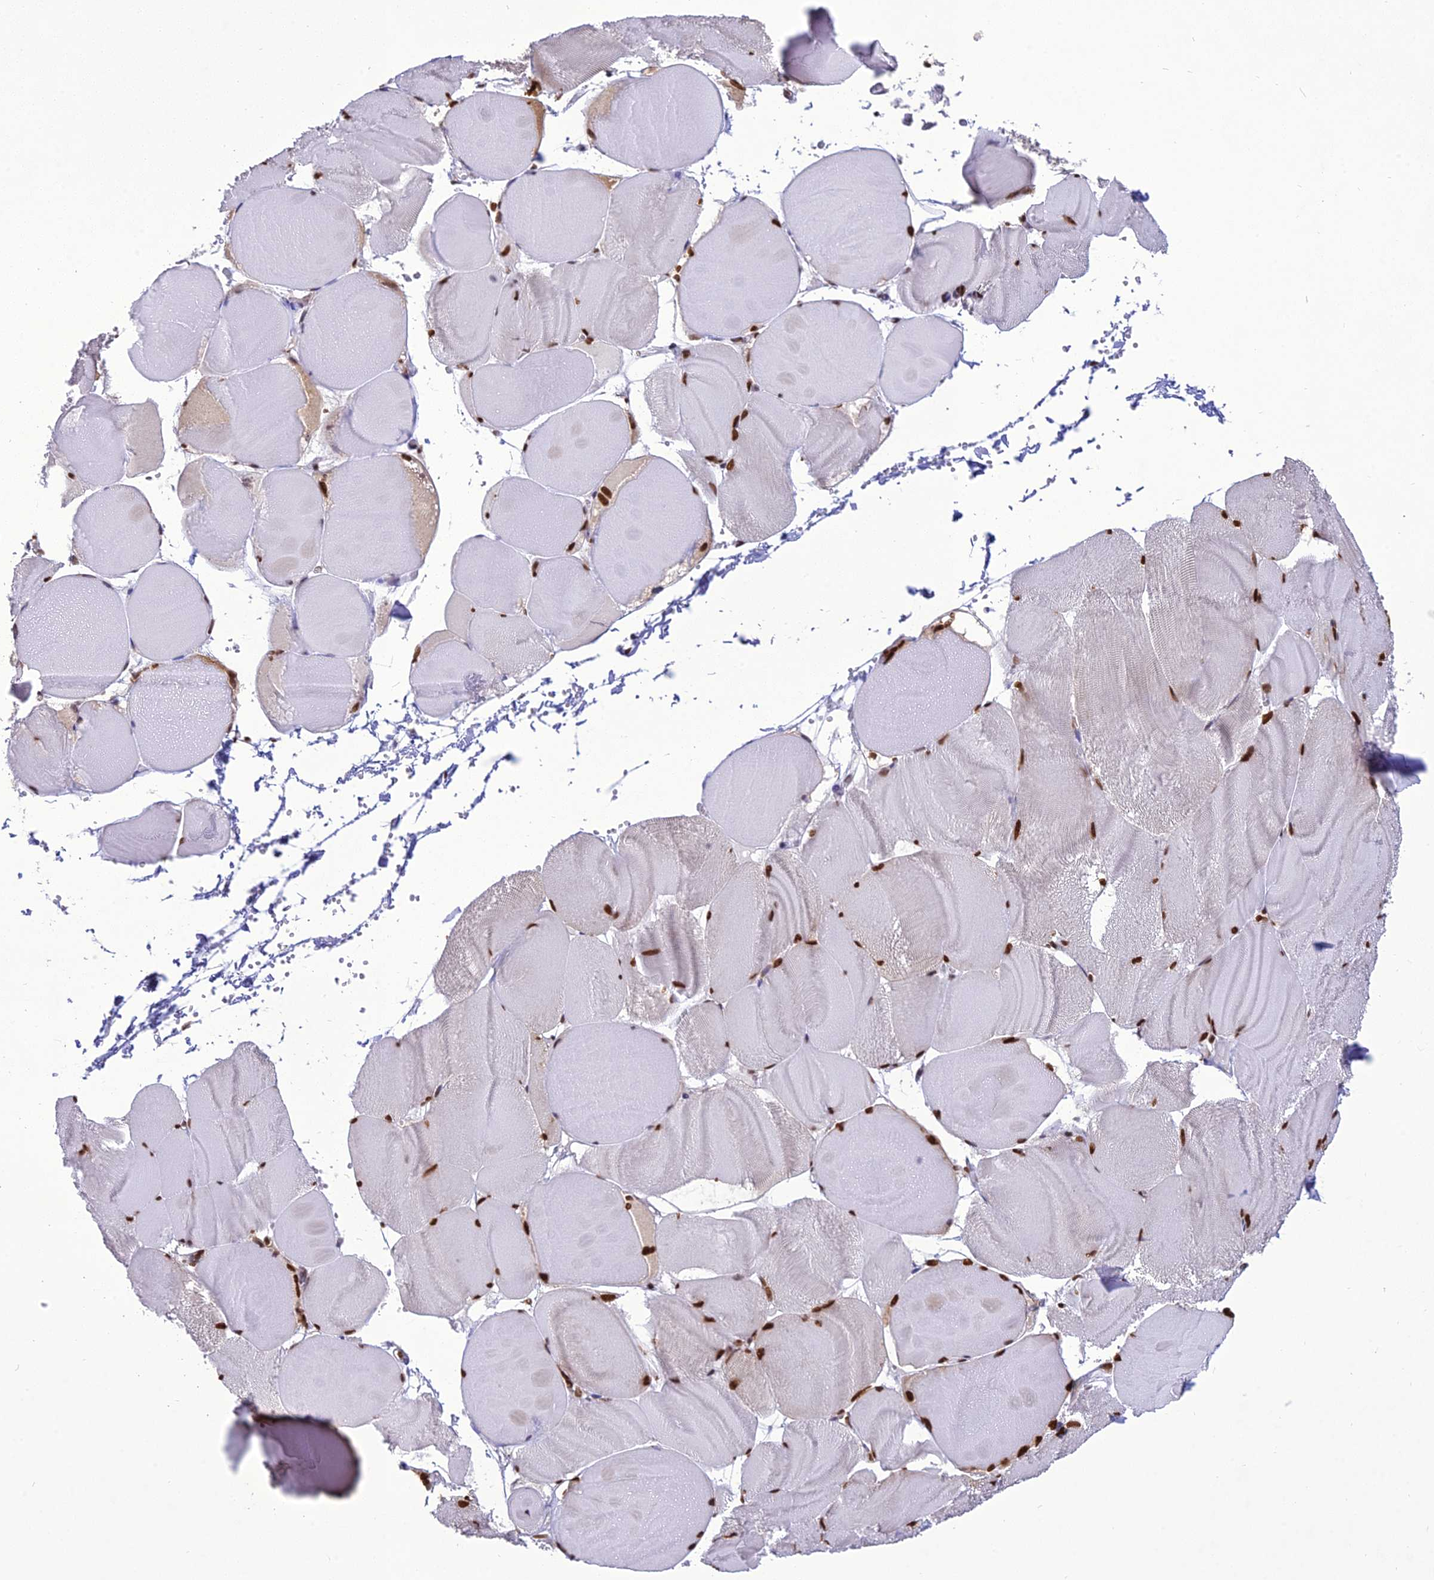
{"staining": {"intensity": "strong", "quantity": "25%-75%", "location": "nuclear"}, "tissue": "skeletal muscle", "cell_type": "Myocytes", "image_type": "normal", "snomed": [{"axis": "morphology", "description": "Normal tissue, NOS"}, {"axis": "morphology", "description": "Basal cell carcinoma"}, {"axis": "topography", "description": "Skeletal muscle"}], "caption": "Skeletal muscle stained with immunohistochemistry (IHC) shows strong nuclear staining in about 25%-75% of myocytes. Using DAB (3,3'-diaminobenzidine) (brown) and hematoxylin (blue) stains, captured at high magnification using brightfield microscopy.", "gene": "DDX1", "patient": {"sex": "female", "age": 64}}